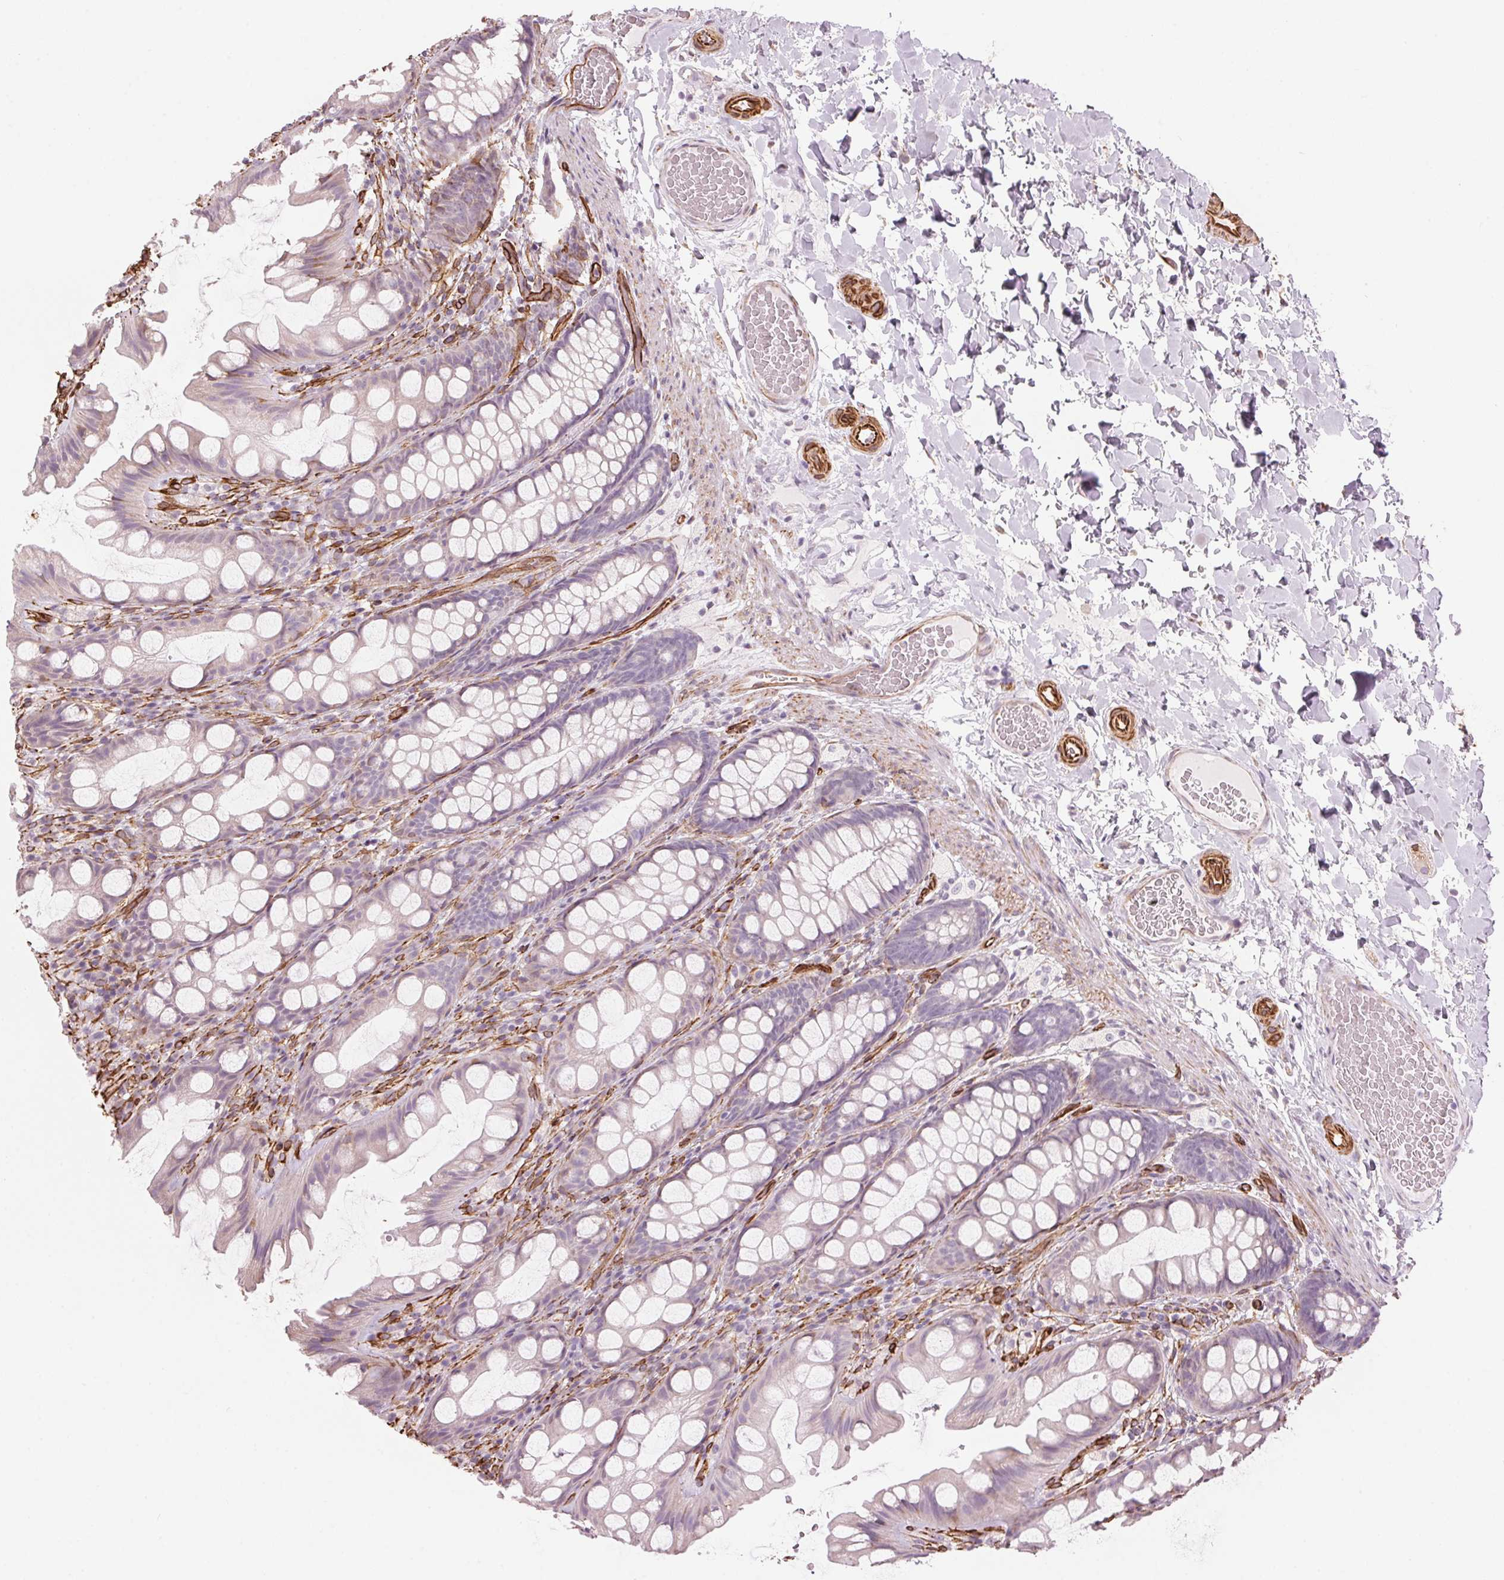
{"staining": {"intensity": "strong", "quantity": ">75%", "location": "cytoplasmic/membranous"}, "tissue": "colon", "cell_type": "Endothelial cells", "image_type": "normal", "snomed": [{"axis": "morphology", "description": "Normal tissue, NOS"}, {"axis": "topography", "description": "Colon"}], "caption": "Human colon stained with a brown dye shows strong cytoplasmic/membranous positive expression in about >75% of endothelial cells.", "gene": "CLPS", "patient": {"sex": "male", "age": 47}}